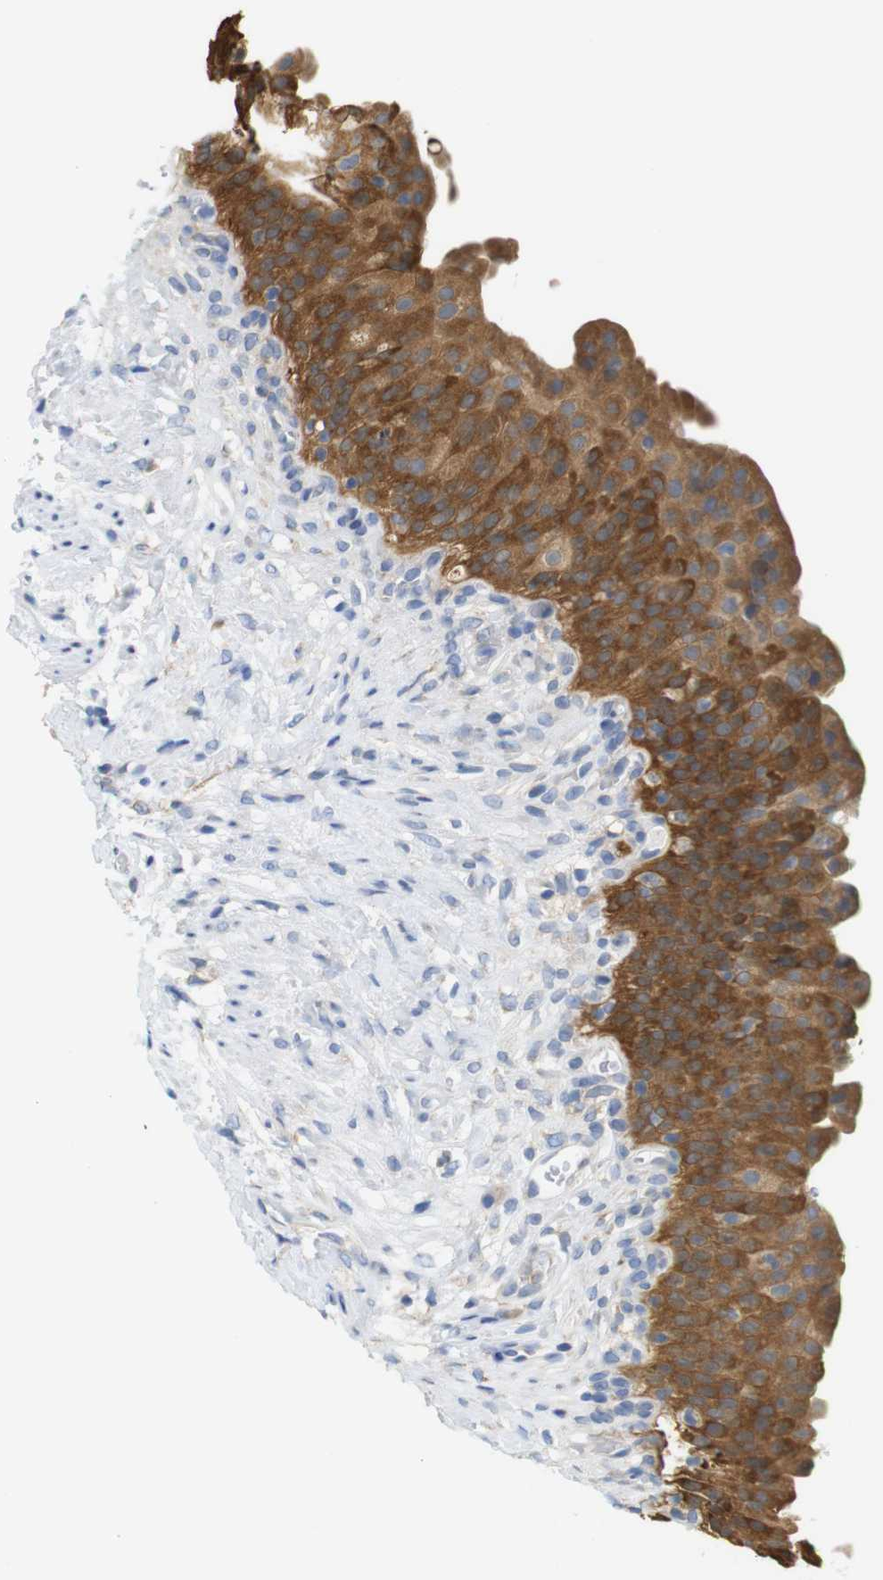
{"staining": {"intensity": "moderate", "quantity": ">75%", "location": "cytoplasmic/membranous"}, "tissue": "urinary bladder", "cell_type": "Urothelial cells", "image_type": "normal", "snomed": [{"axis": "morphology", "description": "Normal tissue, NOS"}, {"axis": "topography", "description": "Urinary bladder"}], "caption": "An image of urinary bladder stained for a protein exhibits moderate cytoplasmic/membranous brown staining in urothelial cells. The staining was performed using DAB (3,3'-diaminobenzidine) to visualize the protein expression in brown, while the nuclei were stained in blue with hematoxylin (Magnification: 20x).", "gene": "NEBL", "patient": {"sex": "female", "age": 79}}